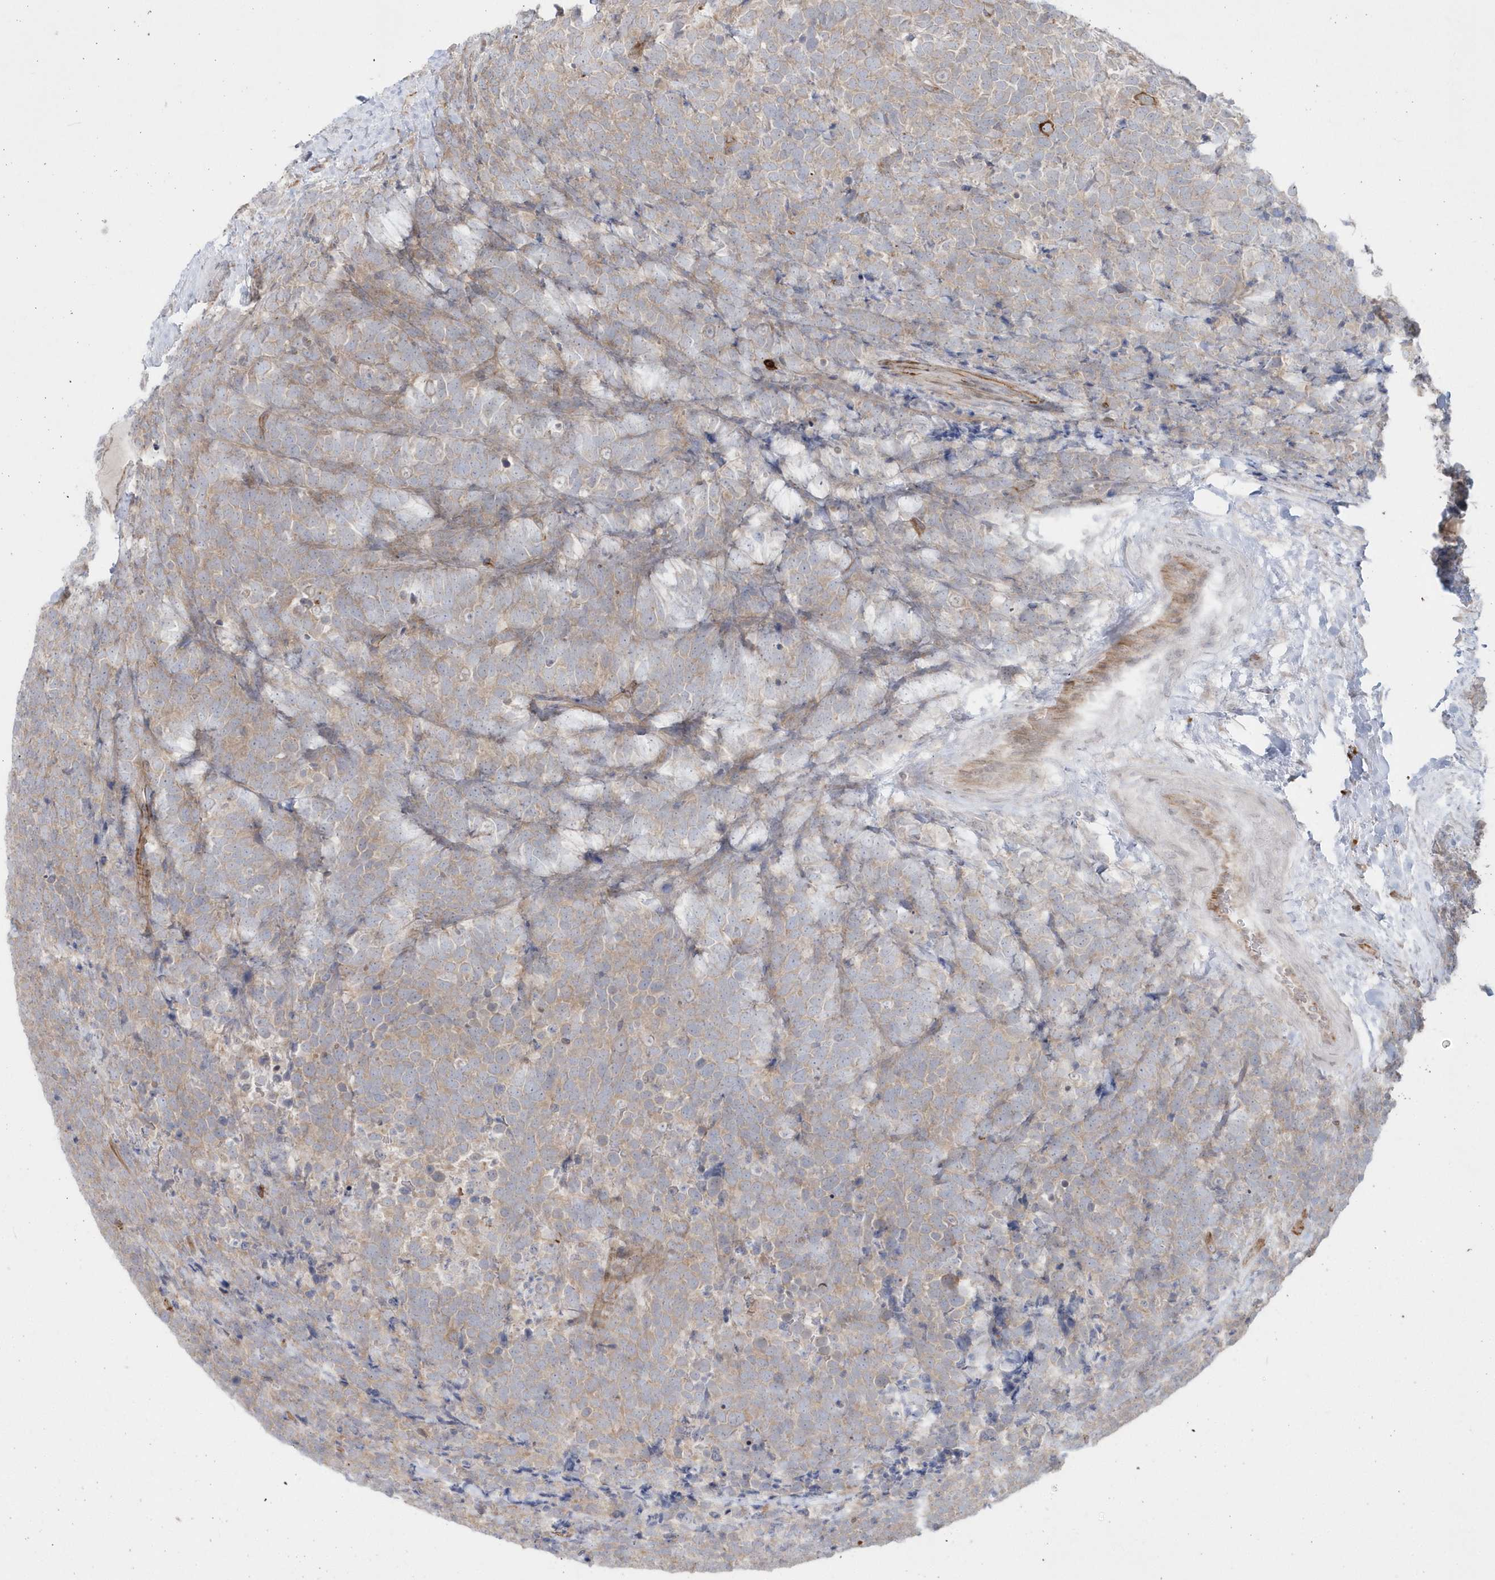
{"staining": {"intensity": "weak", "quantity": ">75%", "location": "cytoplasmic/membranous"}, "tissue": "urothelial cancer", "cell_type": "Tumor cells", "image_type": "cancer", "snomed": [{"axis": "morphology", "description": "Urothelial carcinoma, High grade"}, {"axis": "topography", "description": "Urinary bladder"}], "caption": "A brown stain shows weak cytoplasmic/membranous positivity of a protein in urothelial carcinoma (high-grade) tumor cells. Nuclei are stained in blue.", "gene": "DHX57", "patient": {"sex": "female", "age": 82}}